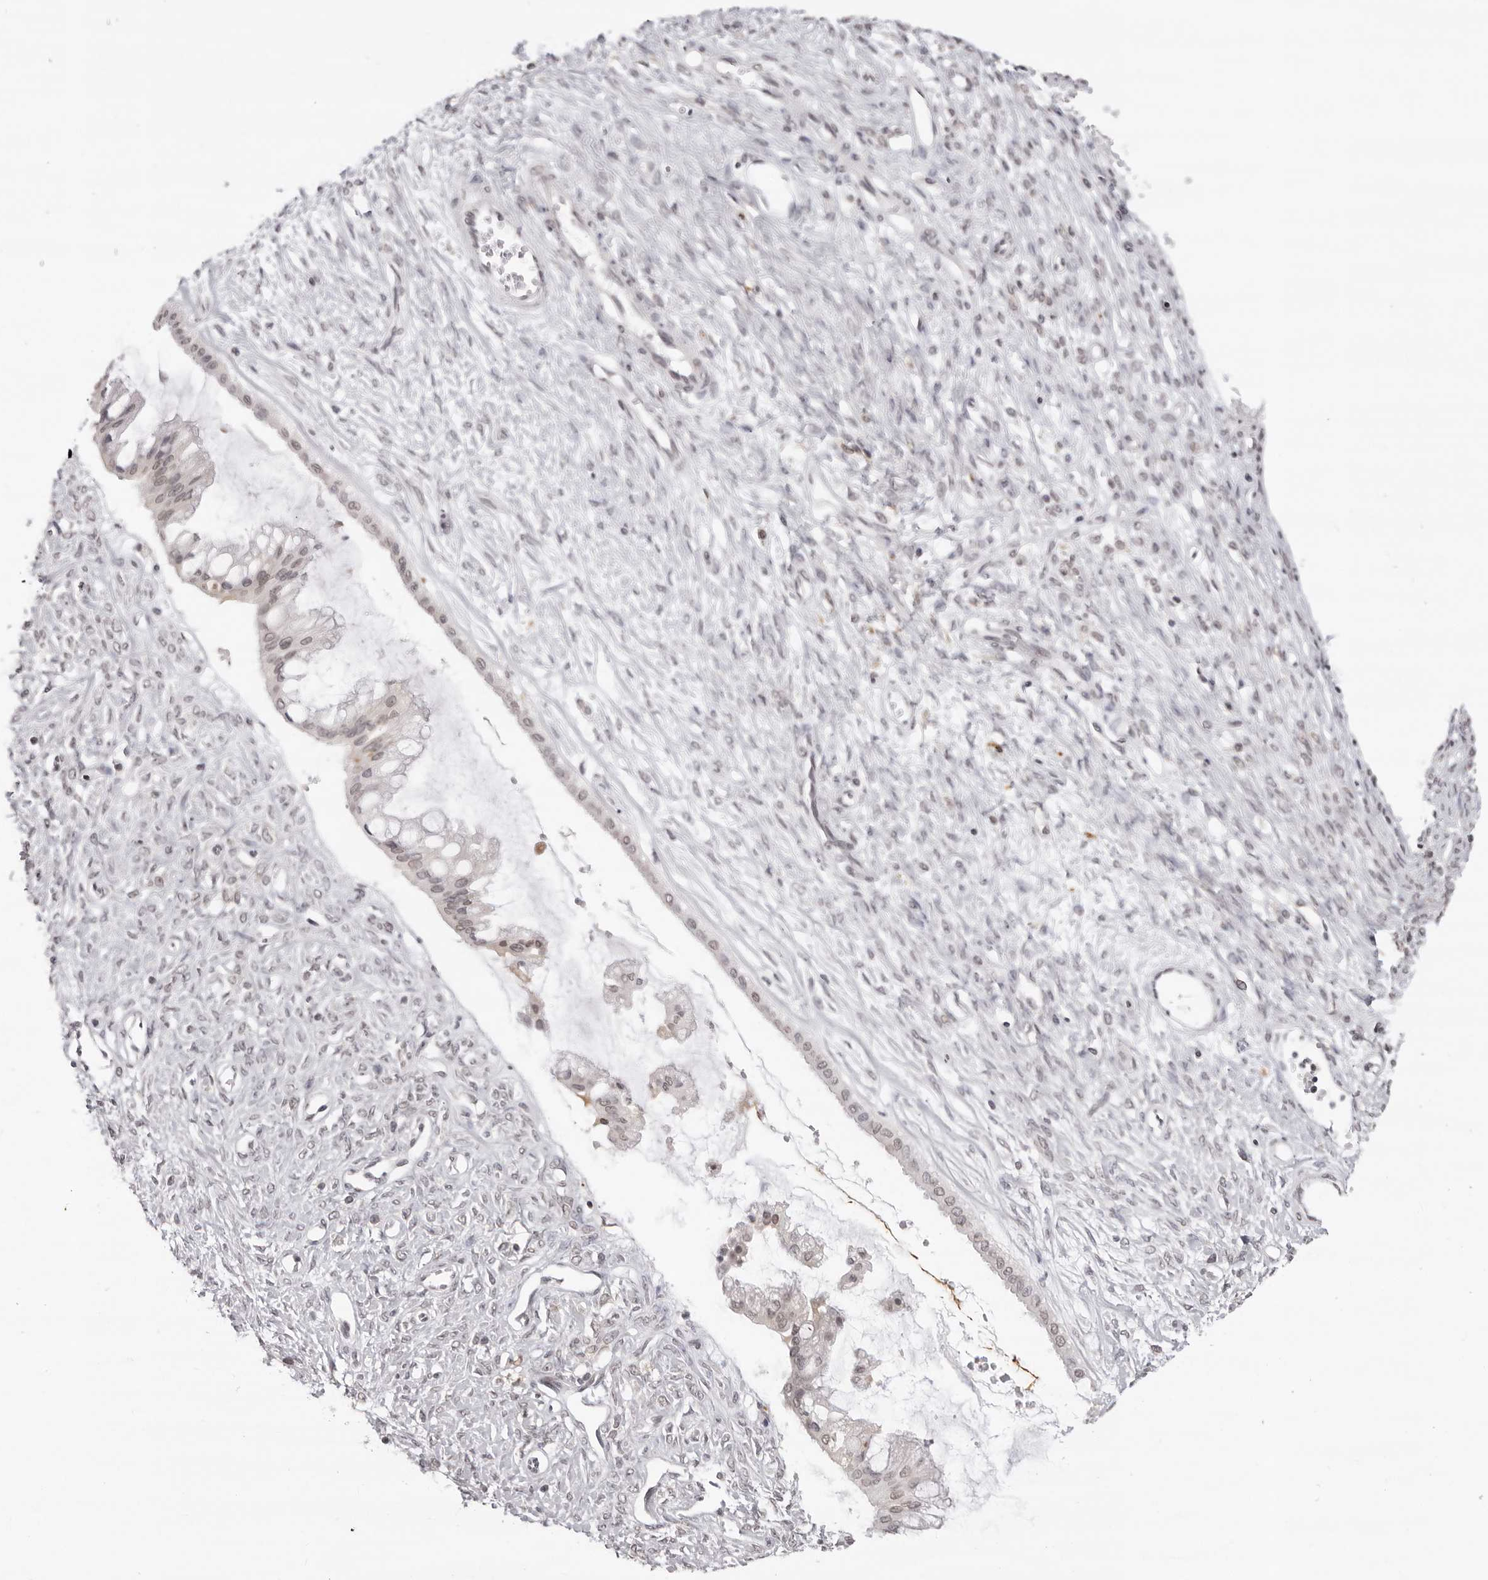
{"staining": {"intensity": "weak", "quantity": "<25%", "location": "nuclear"}, "tissue": "ovarian cancer", "cell_type": "Tumor cells", "image_type": "cancer", "snomed": [{"axis": "morphology", "description": "Cystadenocarcinoma, mucinous, NOS"}, {"axis": "topography", "description": "Ovary"}], "caption": "High magnification brightfield microscopy of ovarian cancer (mucinous cystadenocarcinoma) stained with DAB (3,3'-diaminobenzidine) (brown) and counterstained with hematoxylin (blue): tumor cells show no significant staining. The staining was performed using DAB to visualize the protein expression in brown, while the nuclei were stained in blue with hematoxylin (Magnification: 20x).", "gene": "NTM", "patient": {"sex": "female", "age": 73}}